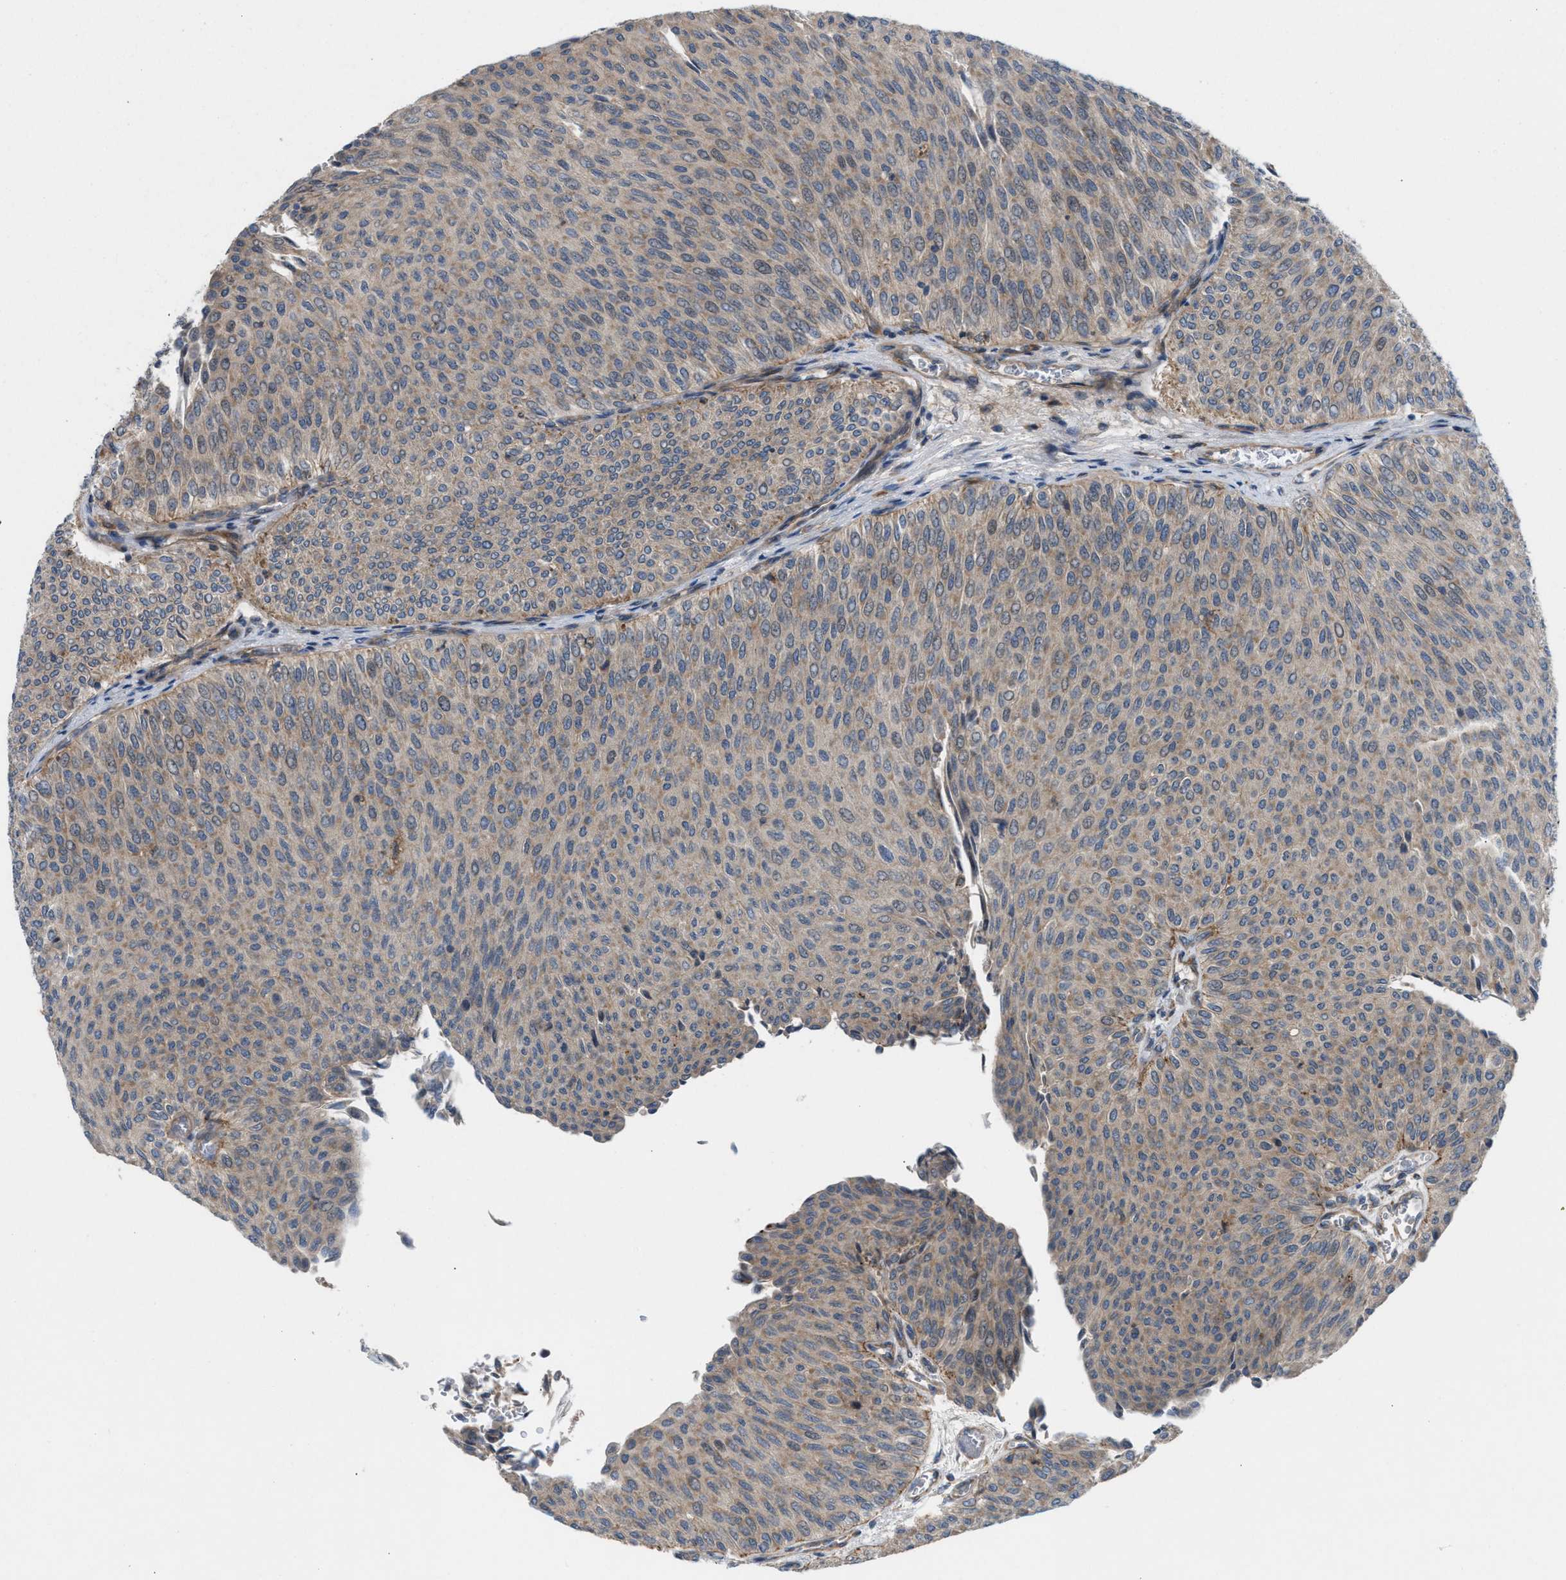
{"staining": {"intensity": "weak", "quantity": ">75%", "location": "cytoplasmic/membranous"}, "tissue": "urothelial cancer", "cell_type": "Tumor cells", "image_type": "cancer", "snomed": [{"axis": "morphology", "description": "Urothelial carcinoma, Low grade"}, {"axis": "topography", "description": "Urinary bladder"}], "caption": "This is a micrograph of immunohistochemistry staining of urothelial cancer, which shows weak expression in the cytoplasmic/membranous of tumor cells.", "gene": "CYB5D1", "patient": {"sex": "male", "age": 78}}